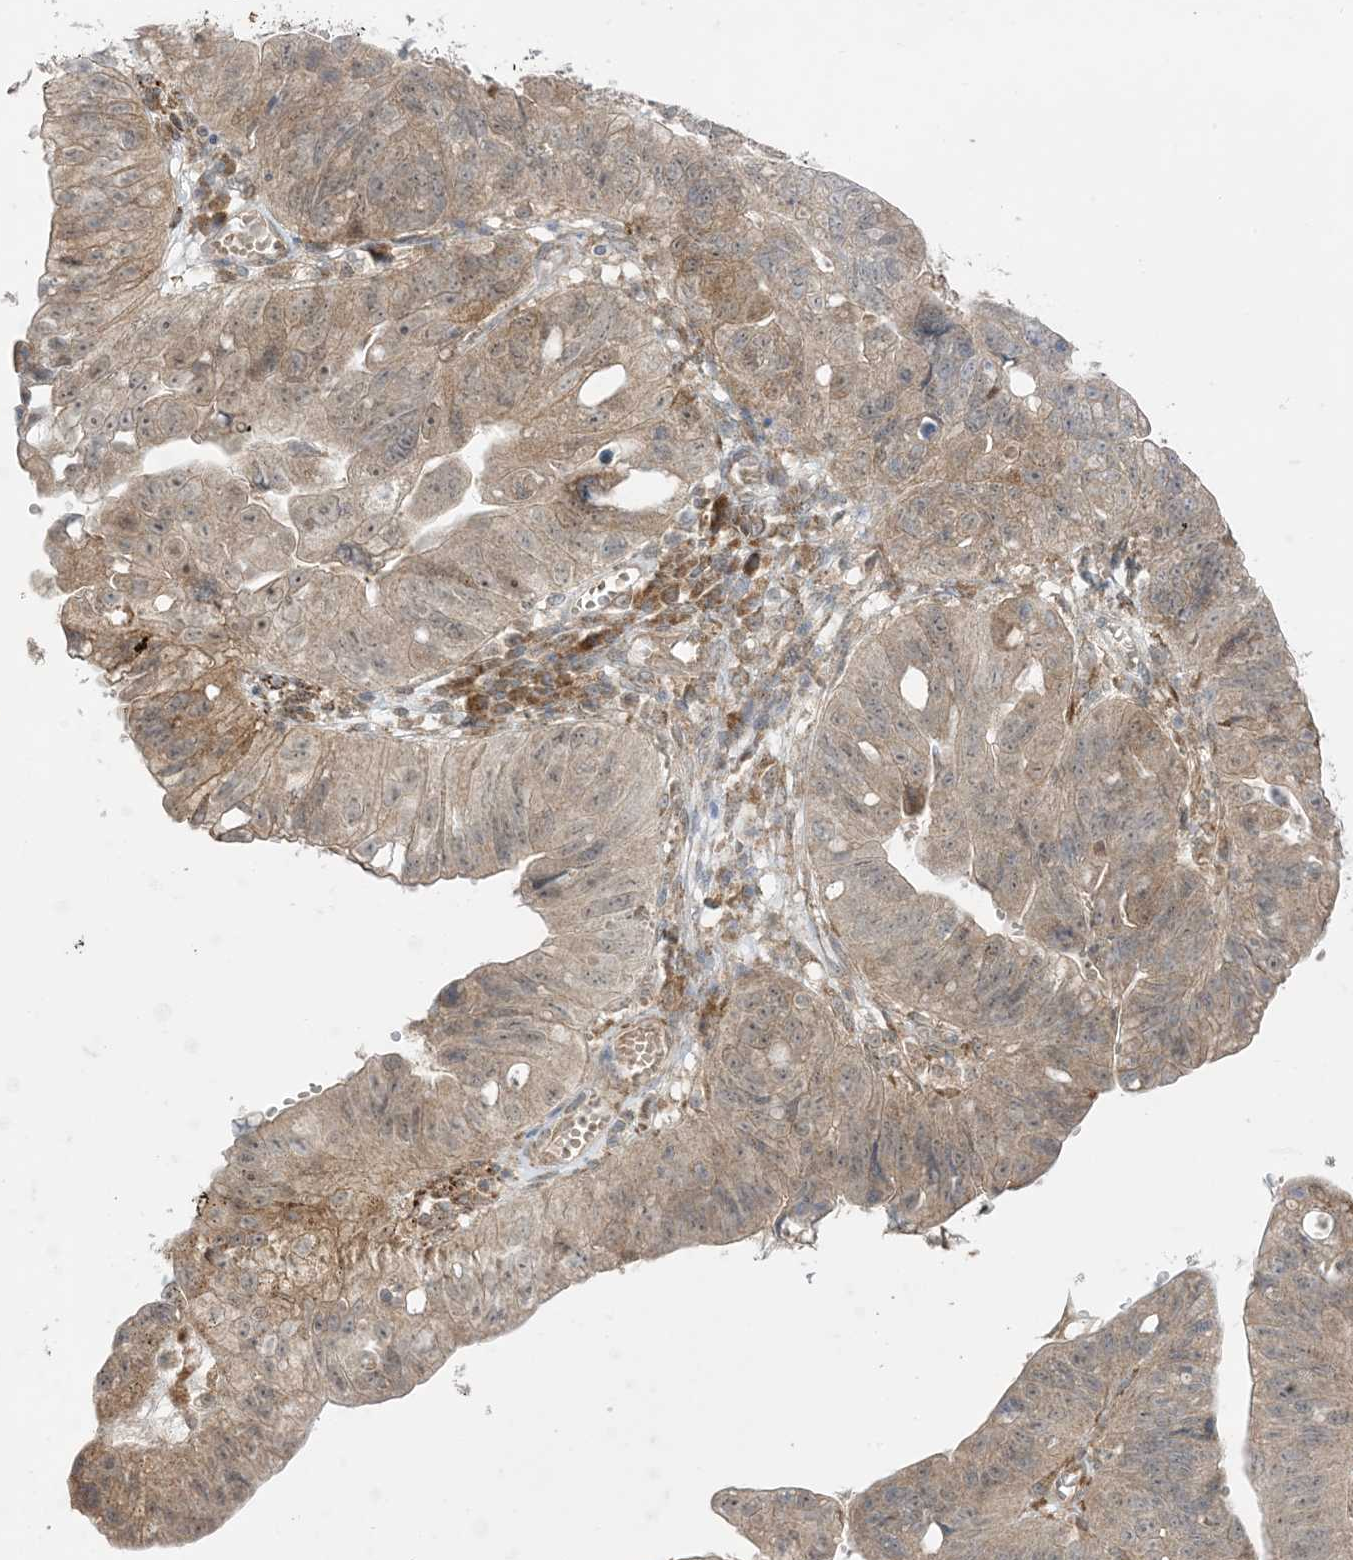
{"staining": {"intensity": "weak", "quantity": ">75%", "location": "cytoplasmic/membranous"}, "tissue": "stomach cancer", "cell_type": "Tumor cells", "image_type": "cancer", "snomed": [{"axis": "morphology", "description": "Adenocarcinoma, NOS"}, {"axis": "topography", "description": "Stomach"}], "caption": "Brown immunohistochemical staining in human adenocarcinoma (stomach) exhibits weak cytoplasmic/membranous positivity in approximately >75% of tumor cells. The staining is performed using DAB (3,3'-diaminobenzidine) brown chromogen to label protein expression. The nuclei are counter-stained blue using hematoxylin.", "gene": "ODC1", "patient": {"sex": "male", "age": 59}}